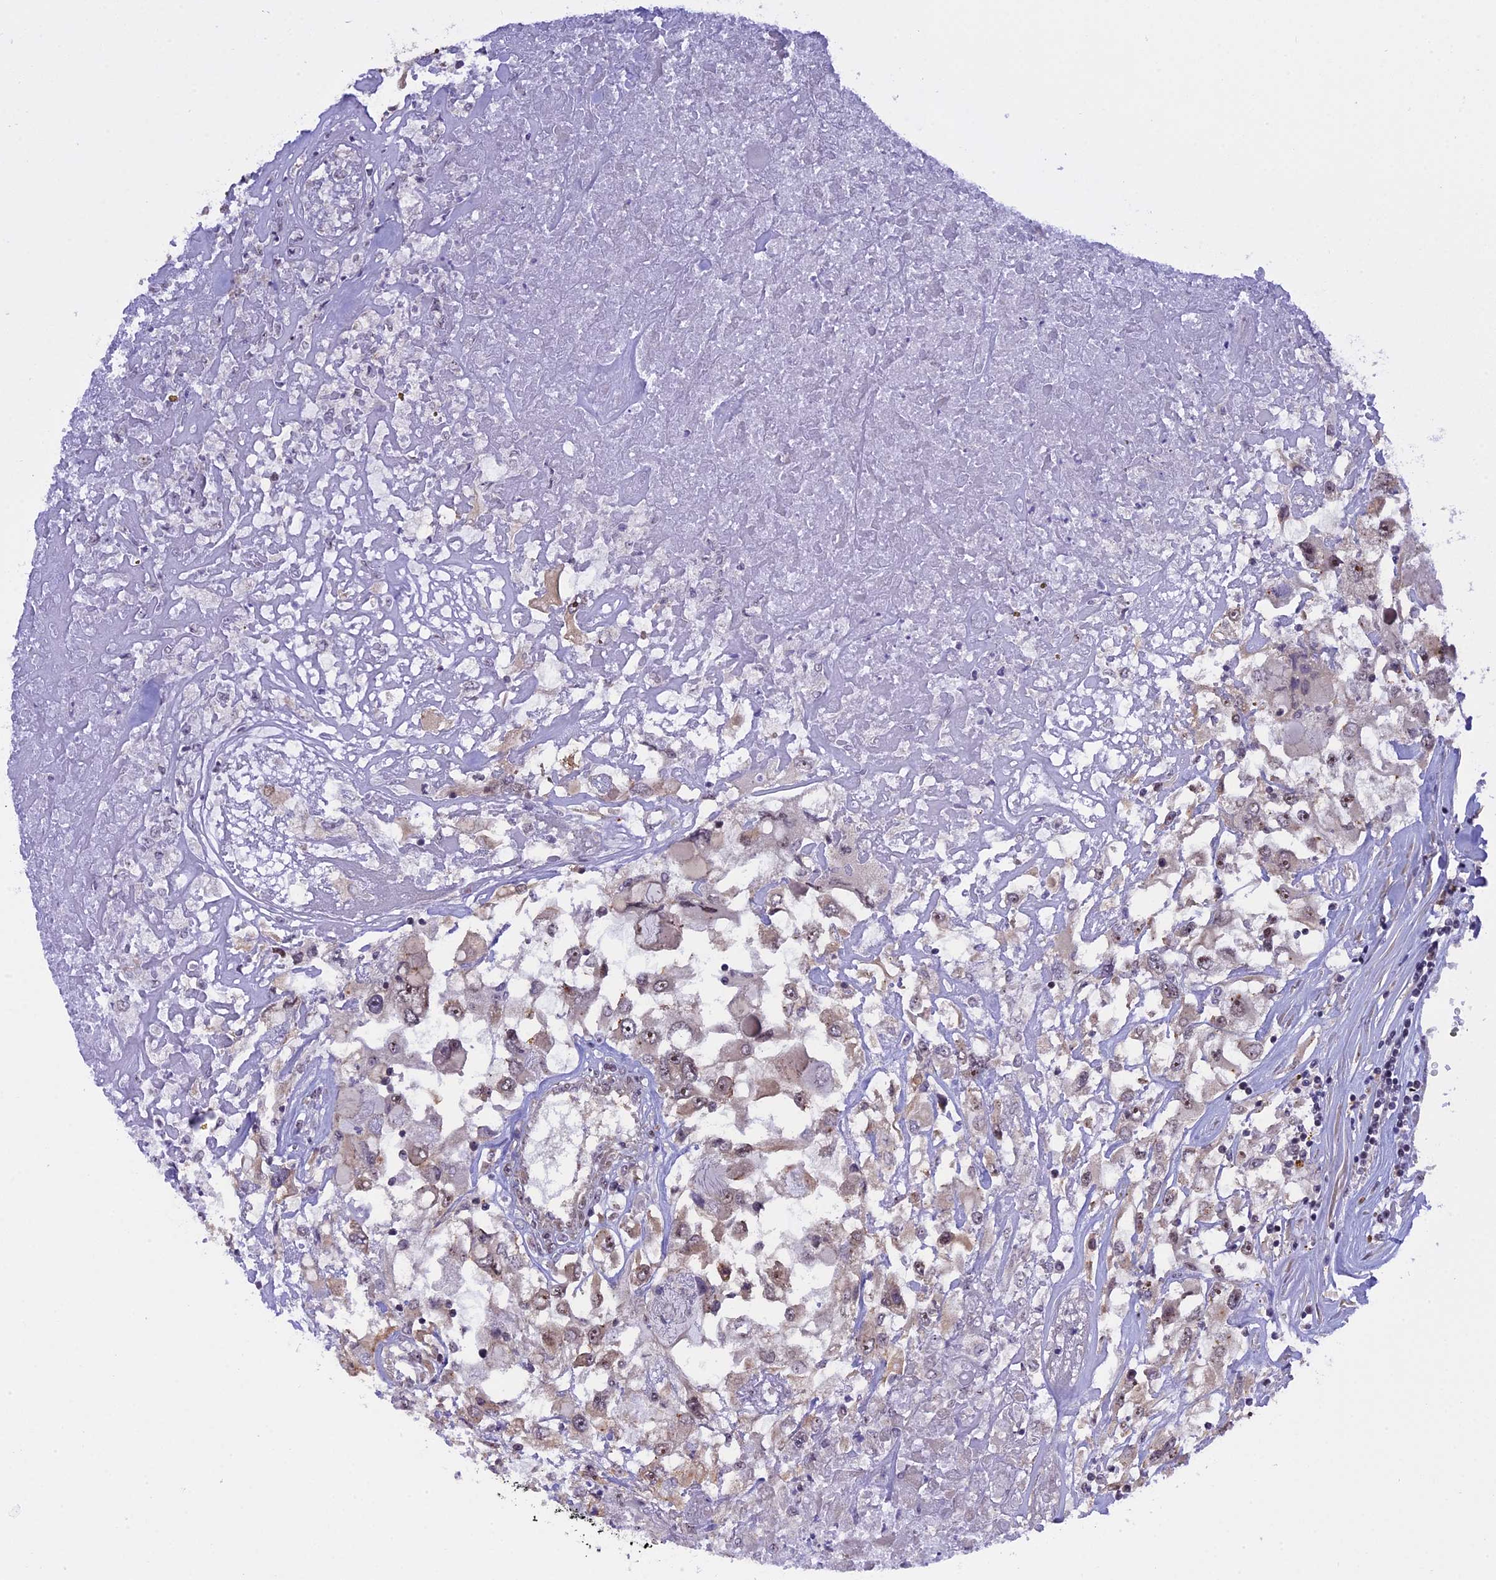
{"staining": {"intensity": "weak", "quantity": "<25%", "location": "cytoplasmic/membranous,nuclear"}, "tissue": "renal cancer", "cell_type": "Tumor cells", "image_type": "cancer", "snomed": [{"axis": "morphology", "description": "Adenocarcinoma, NOS"}, {"axis": "topography", "description": "Kidney"}], "caption": "Protein analysis of renal cancer exhibits no significant staining in tumor cells.", "gene": "MGA", "patient": {"sex": "female", "age": 52}}